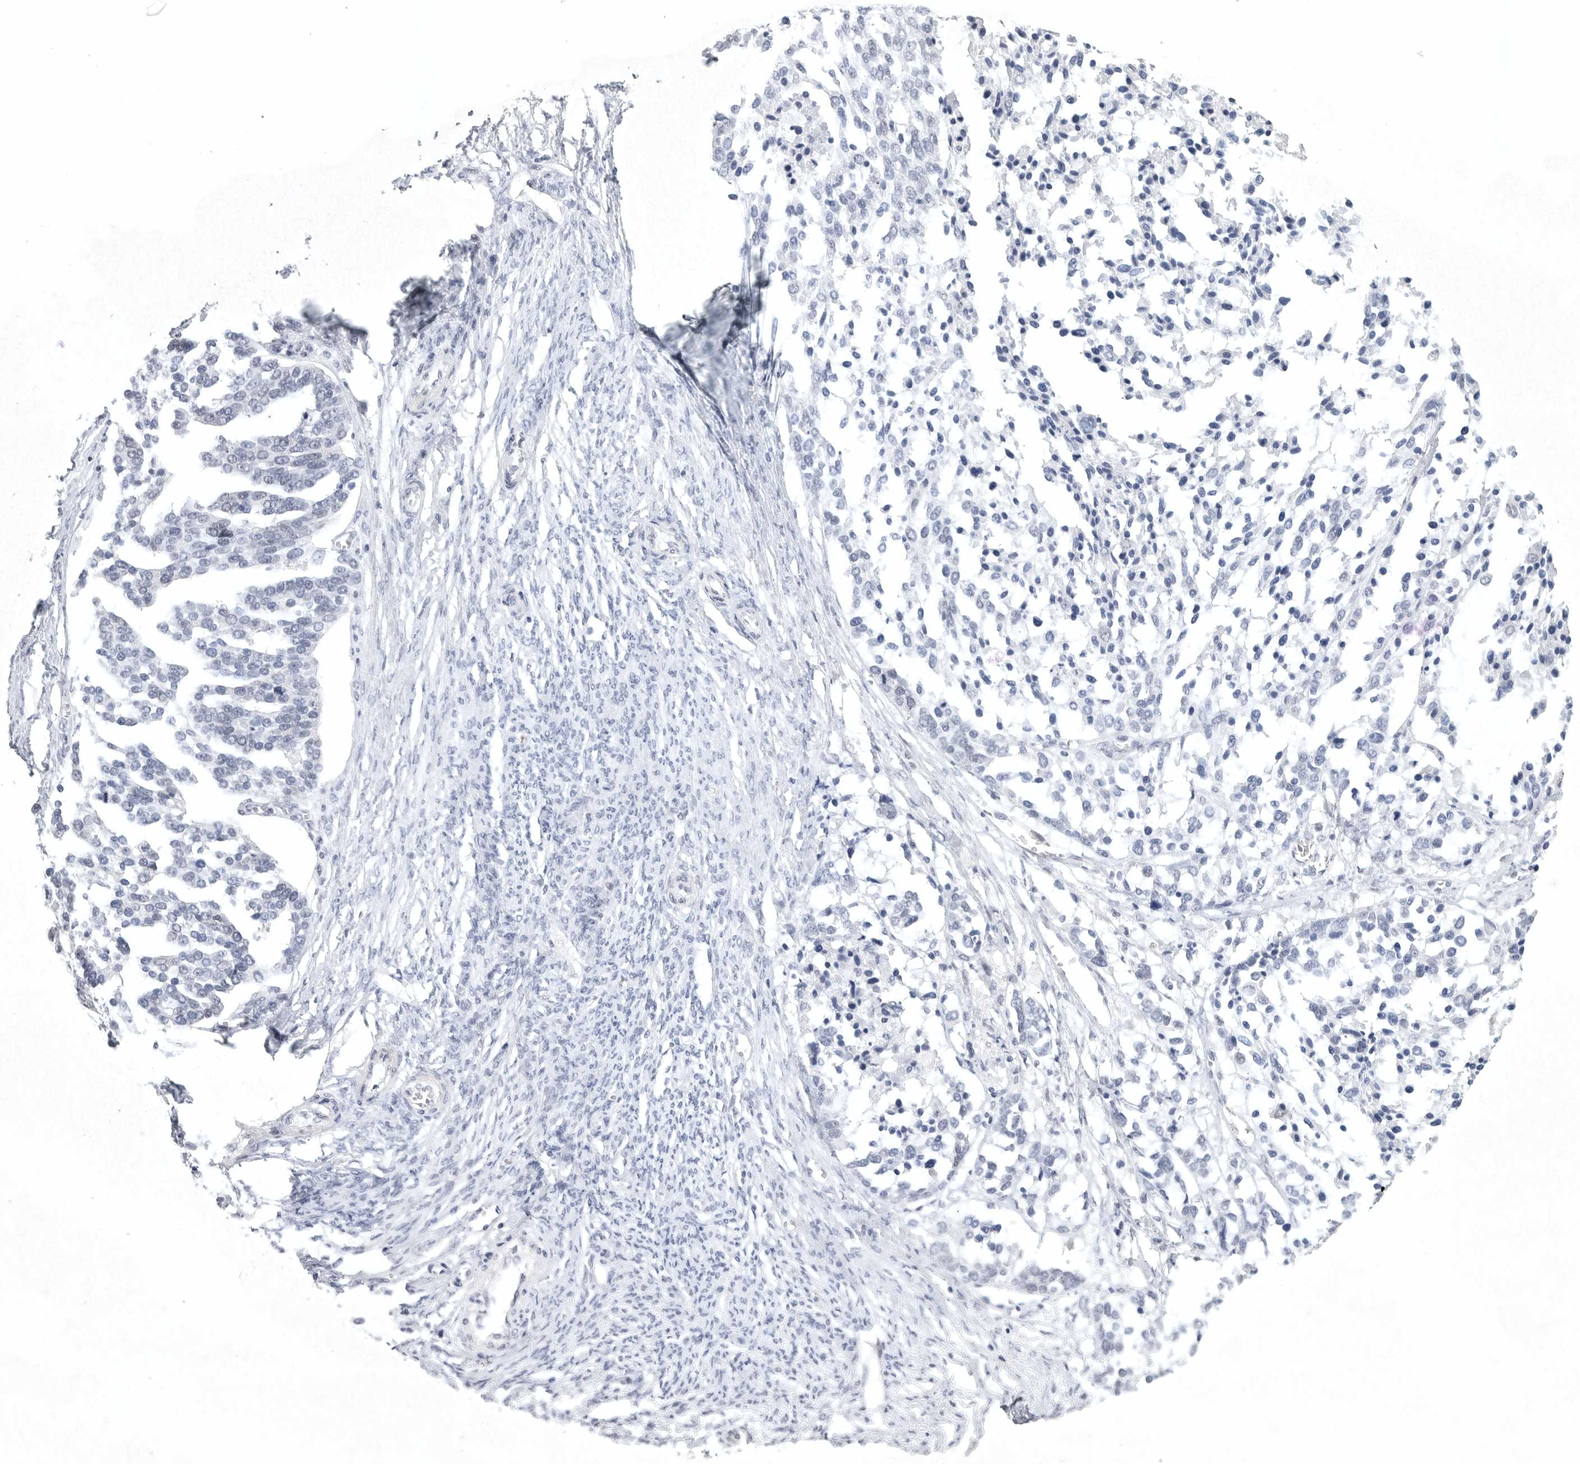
{"staining": {"intensity": "negative", "quantity": "none", "location": "none"}, "tissue": "ovarian cancer", "cell_type": "Tumor cells", "image_type": "cancer", "snomed": [{"axis": "morphology", "description": "Cystadenocarcinoma, serous, NOS"}, {"axis": "topography", "description": "Ovary"}], "caption": "The IHC micrograph has no significant positivity in tumor cells of ovarian cancer tissue.", "gene": "TNR", "patient": {"sex": "female", "age": 44}}